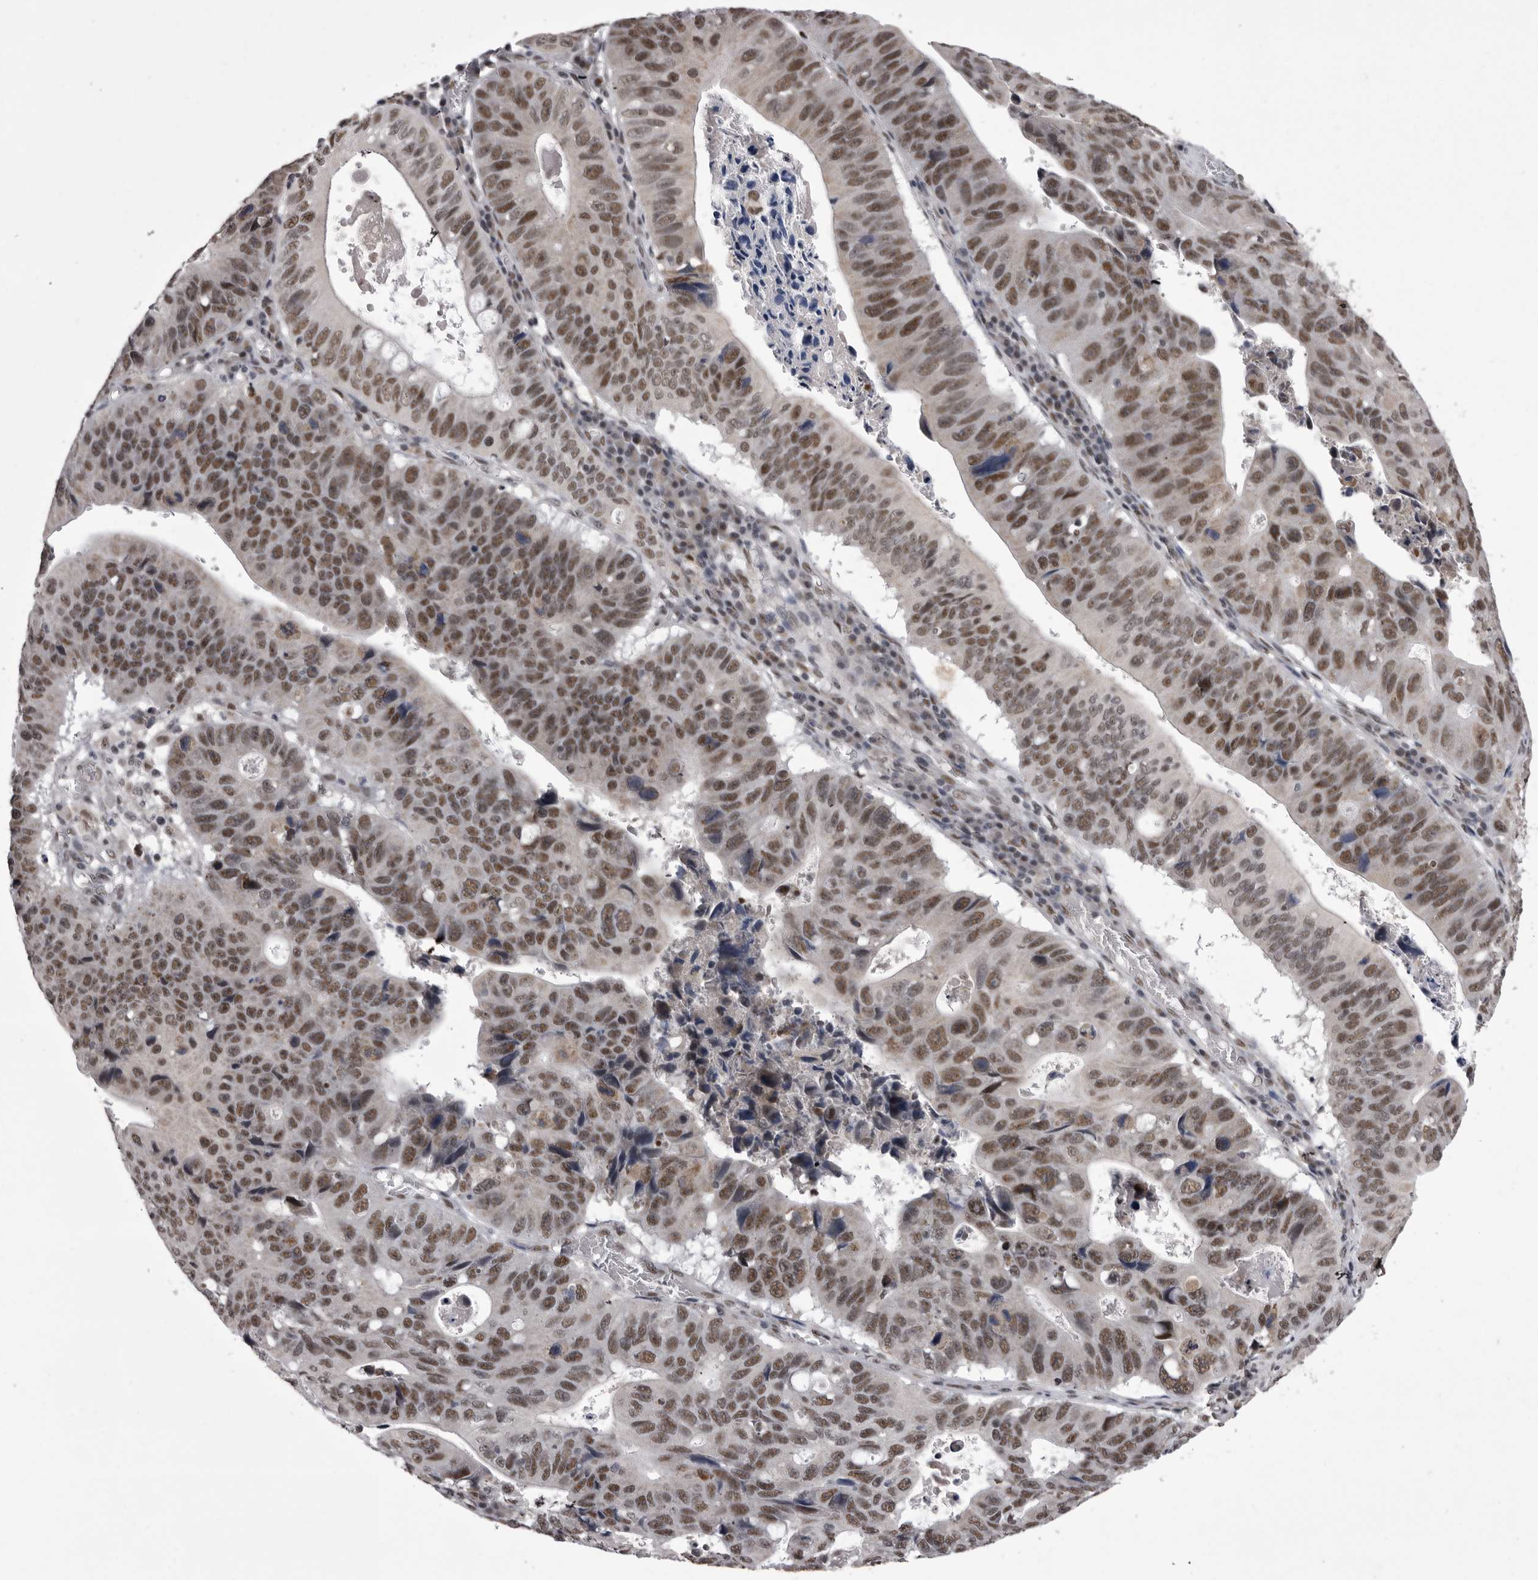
{"staining": {"intensity": "moderate", "quantity": "25%-75%", "location": "nuclear"}, "tissue": "stomach cancer", "cell_type": "Tumor cells", "image_type": "cancer", "snomed": [{"axis": "morphology", "description": "Adenocarcinoma, NOS"}, {"axis": "topography", "description": "Stomach"}], "caption": "This is an image of IHC staining of stomach cancer (adenocarcinoma), which shows moderate positivity in the nuclear of tumor cells.", "gene": "PRPF3", "patient": {"sex": "male", "age": 59}}